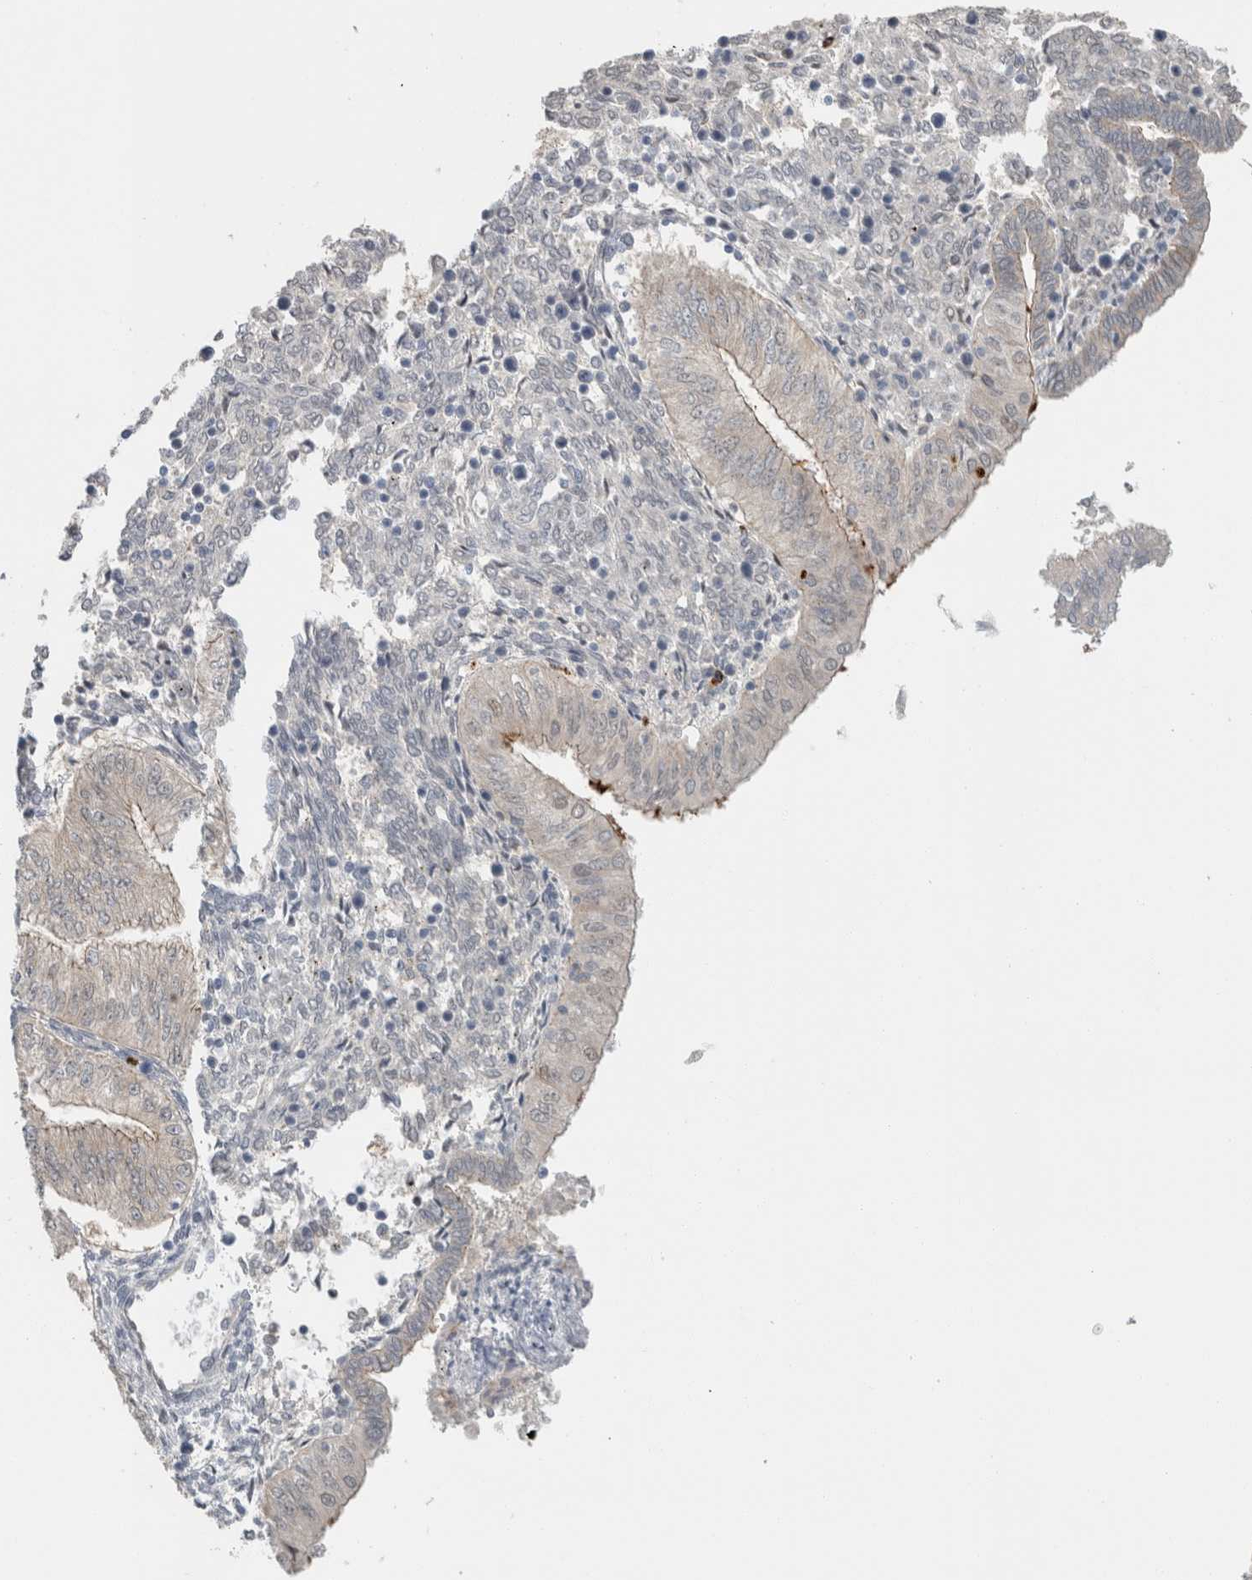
{"staining": {"intensity": "negative", "quantity": "none", "location": "none"}, "tissue": "endometrial cancer", "cell_type": "Tumor cells", "image_type": "cancer", "snomed": [{"axis": "morphology", "description": "Normal tissue, NOS"}, {"axis": "morphology", "description": "Adenocarcinoma, NOS"}, {"axis": "topography", "description": "Endometrium"}], "caption": "This is an immunohistochemistry histopathology image of human endometrial cancer (adenocarcinoma). There is no positivity in tumor cells.", "gene": "CRAT", "patient": {"sex": "female", "age": 53}}